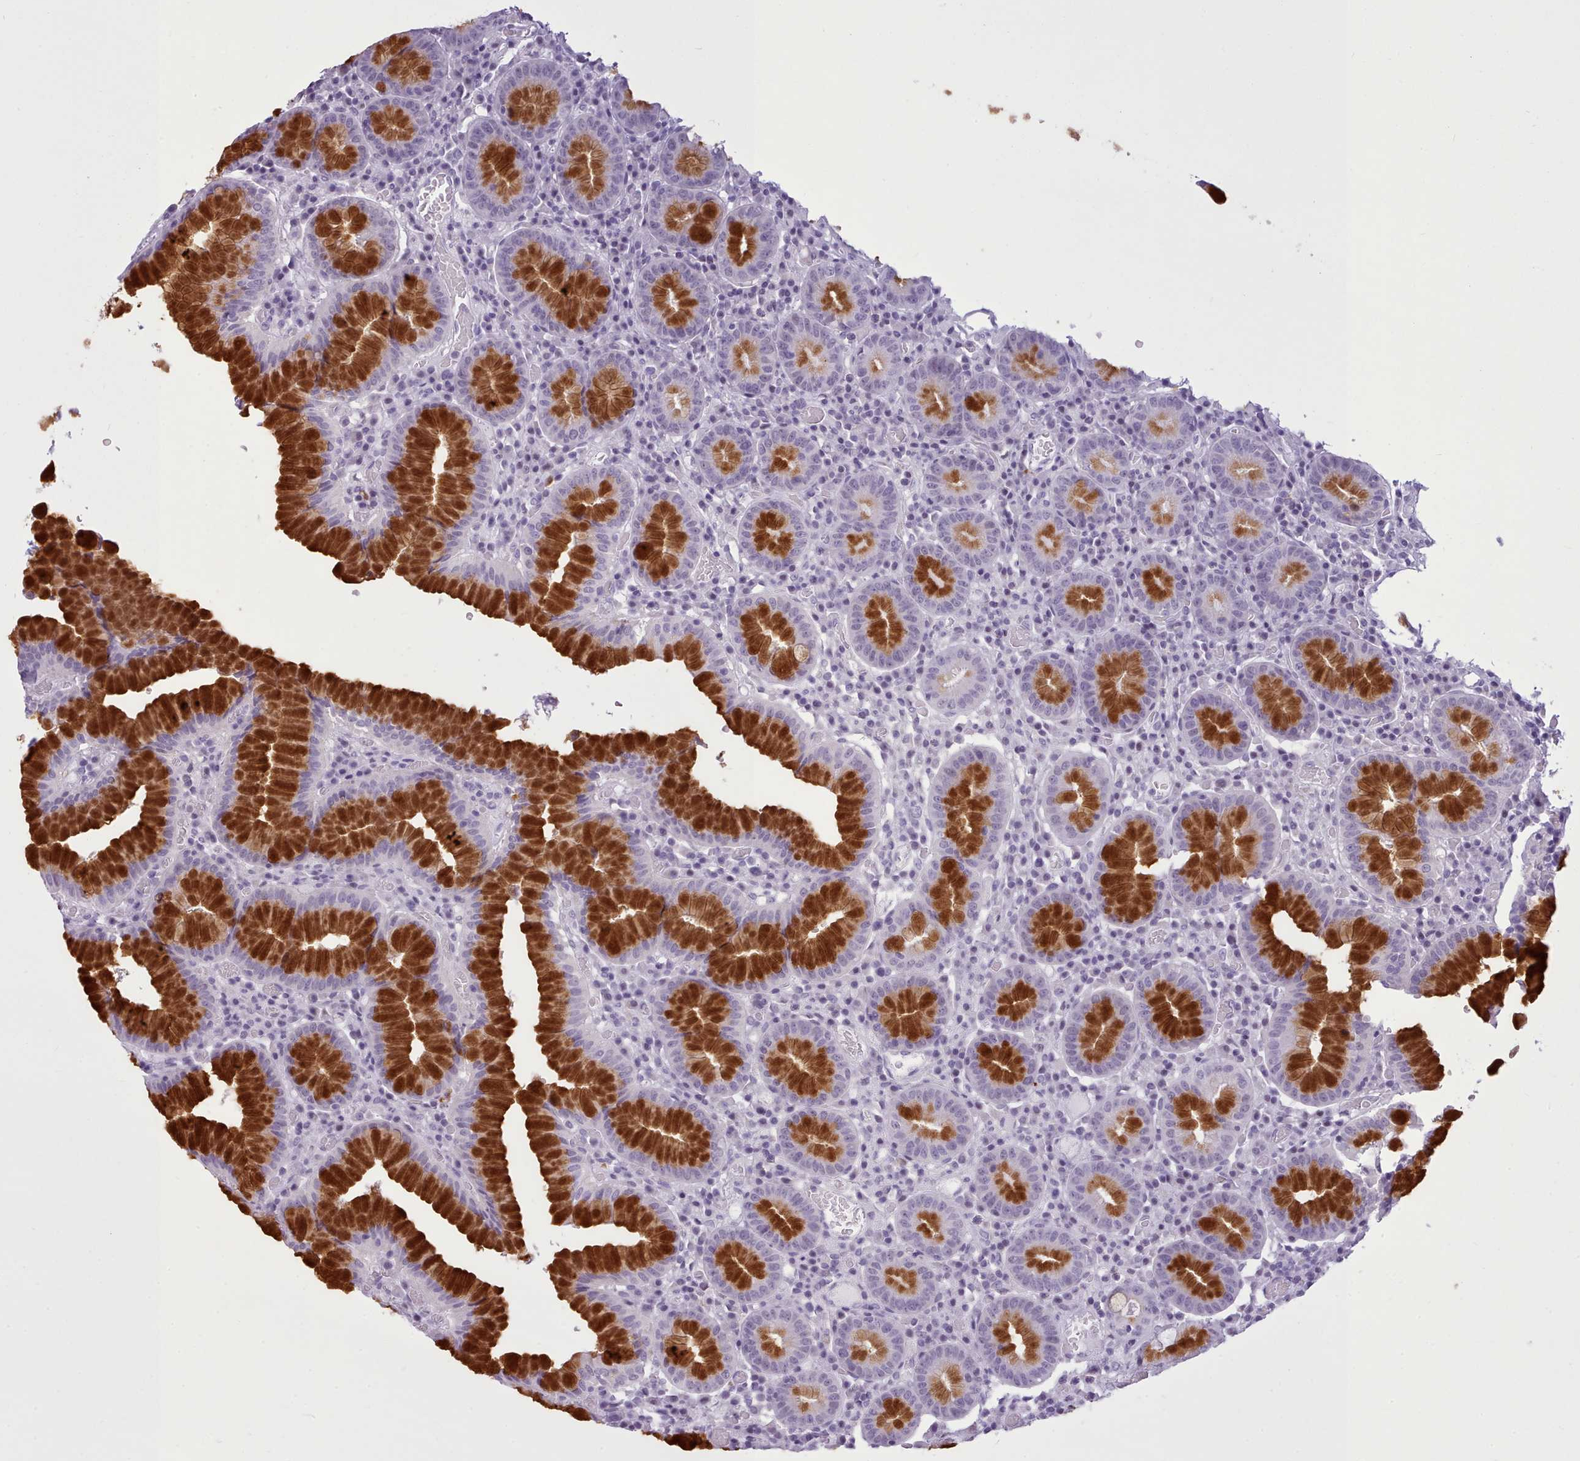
{"staining": {"intensity": "strong", "quantity": "25%-75%", "location": "cytoplasmic/membranous"}, "tissue": "stomach", "cell_type": "Glandular cells", "image_type": "normal", "snomed": [{"axis": "morphology", "description": "Normal tissue, NOS"}, {"axis": "topography", "description": "Stomach"}], "caption": "This histopathology image exhibits immunohistochemistry staining of unremarkable human stomach, with high strong cytoplasmic/membranous staining in approximately 25%-75% of glandular cells.", "gene": "FBXO48", "patient": {"sex": "male", "age": 55}}